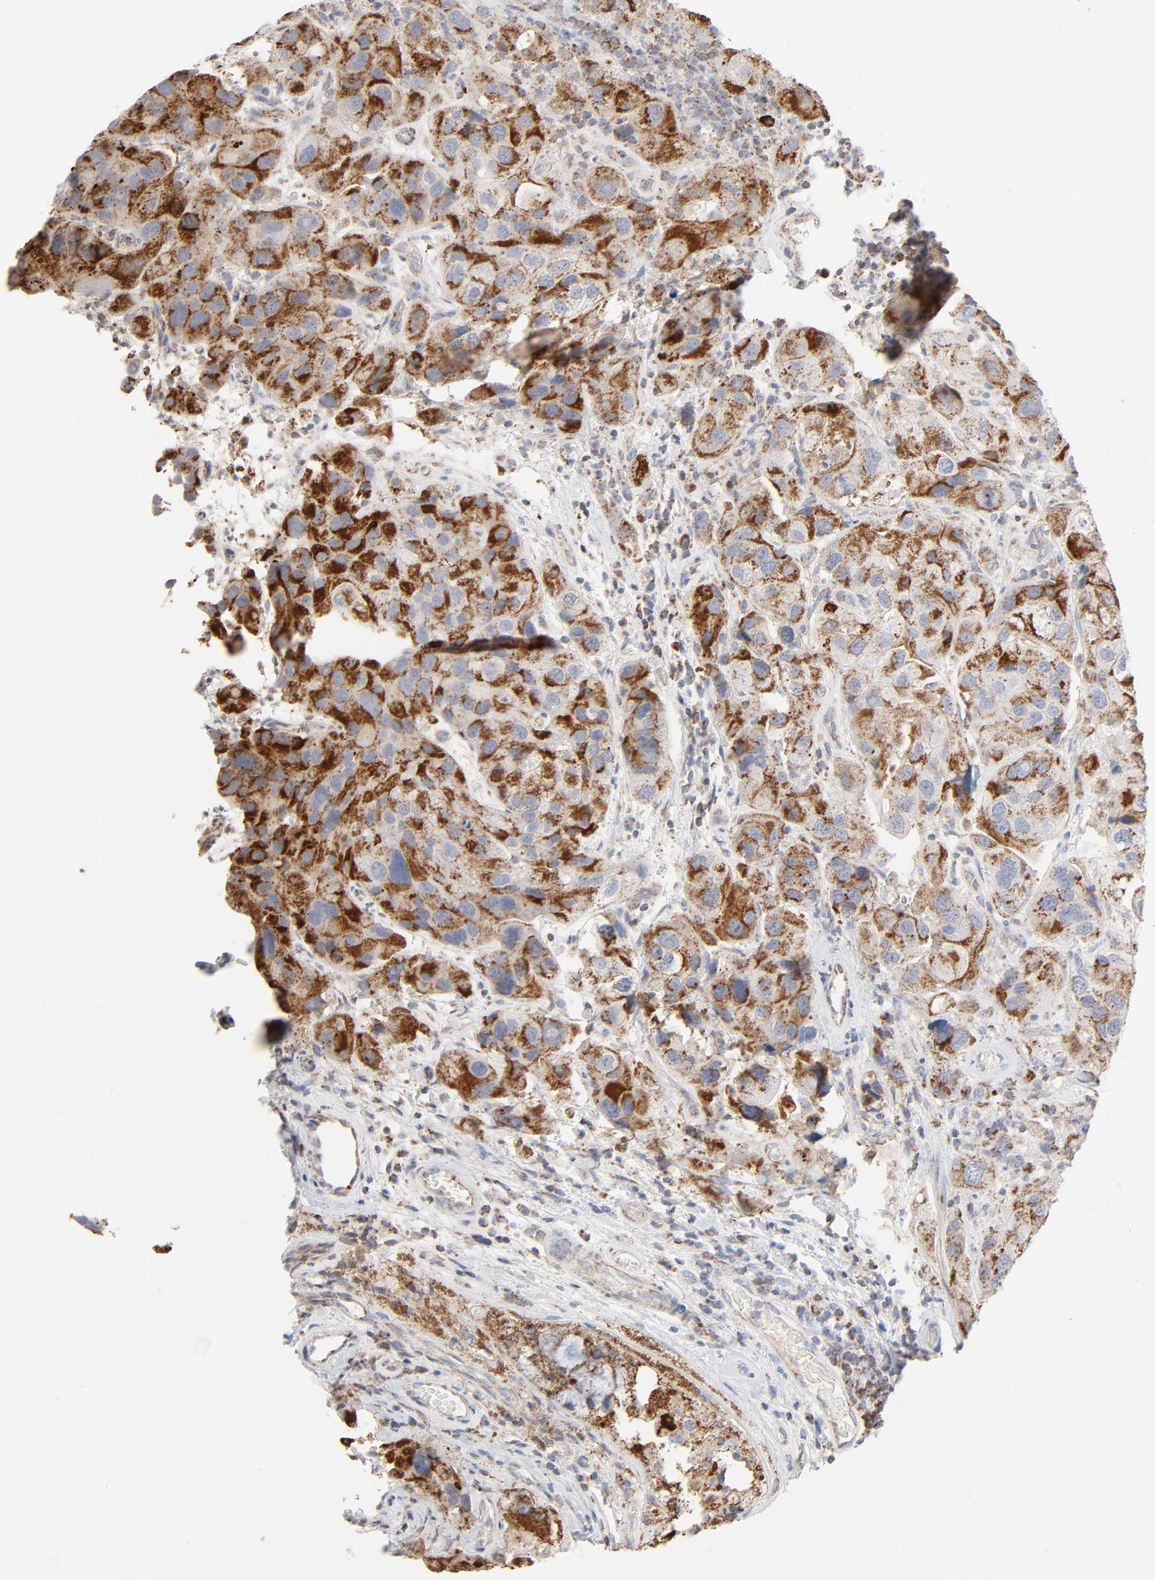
{"staining": {"intensity": "strong", "quantity": ">75%", "location": "cytoplasmic/membranous"}, "tissue": "urothelial cancer", "cell_type": "Tumor cells", "image_type": "cancer", "snomed": [{"axis": "morphology", "description": "Urothelial carcinoma, High grade"}, {"axis": "topography", "description": "Urinary bladder"}], "caption": "IHC image of human urothelial cancer stained for a protein (brown), which exhibits high levels of strong cytoplasmic/membranous staining in approximately >75% of tumor cells.", "gene": "SYT16", "patient": {"sex": "female", "age": 64}}